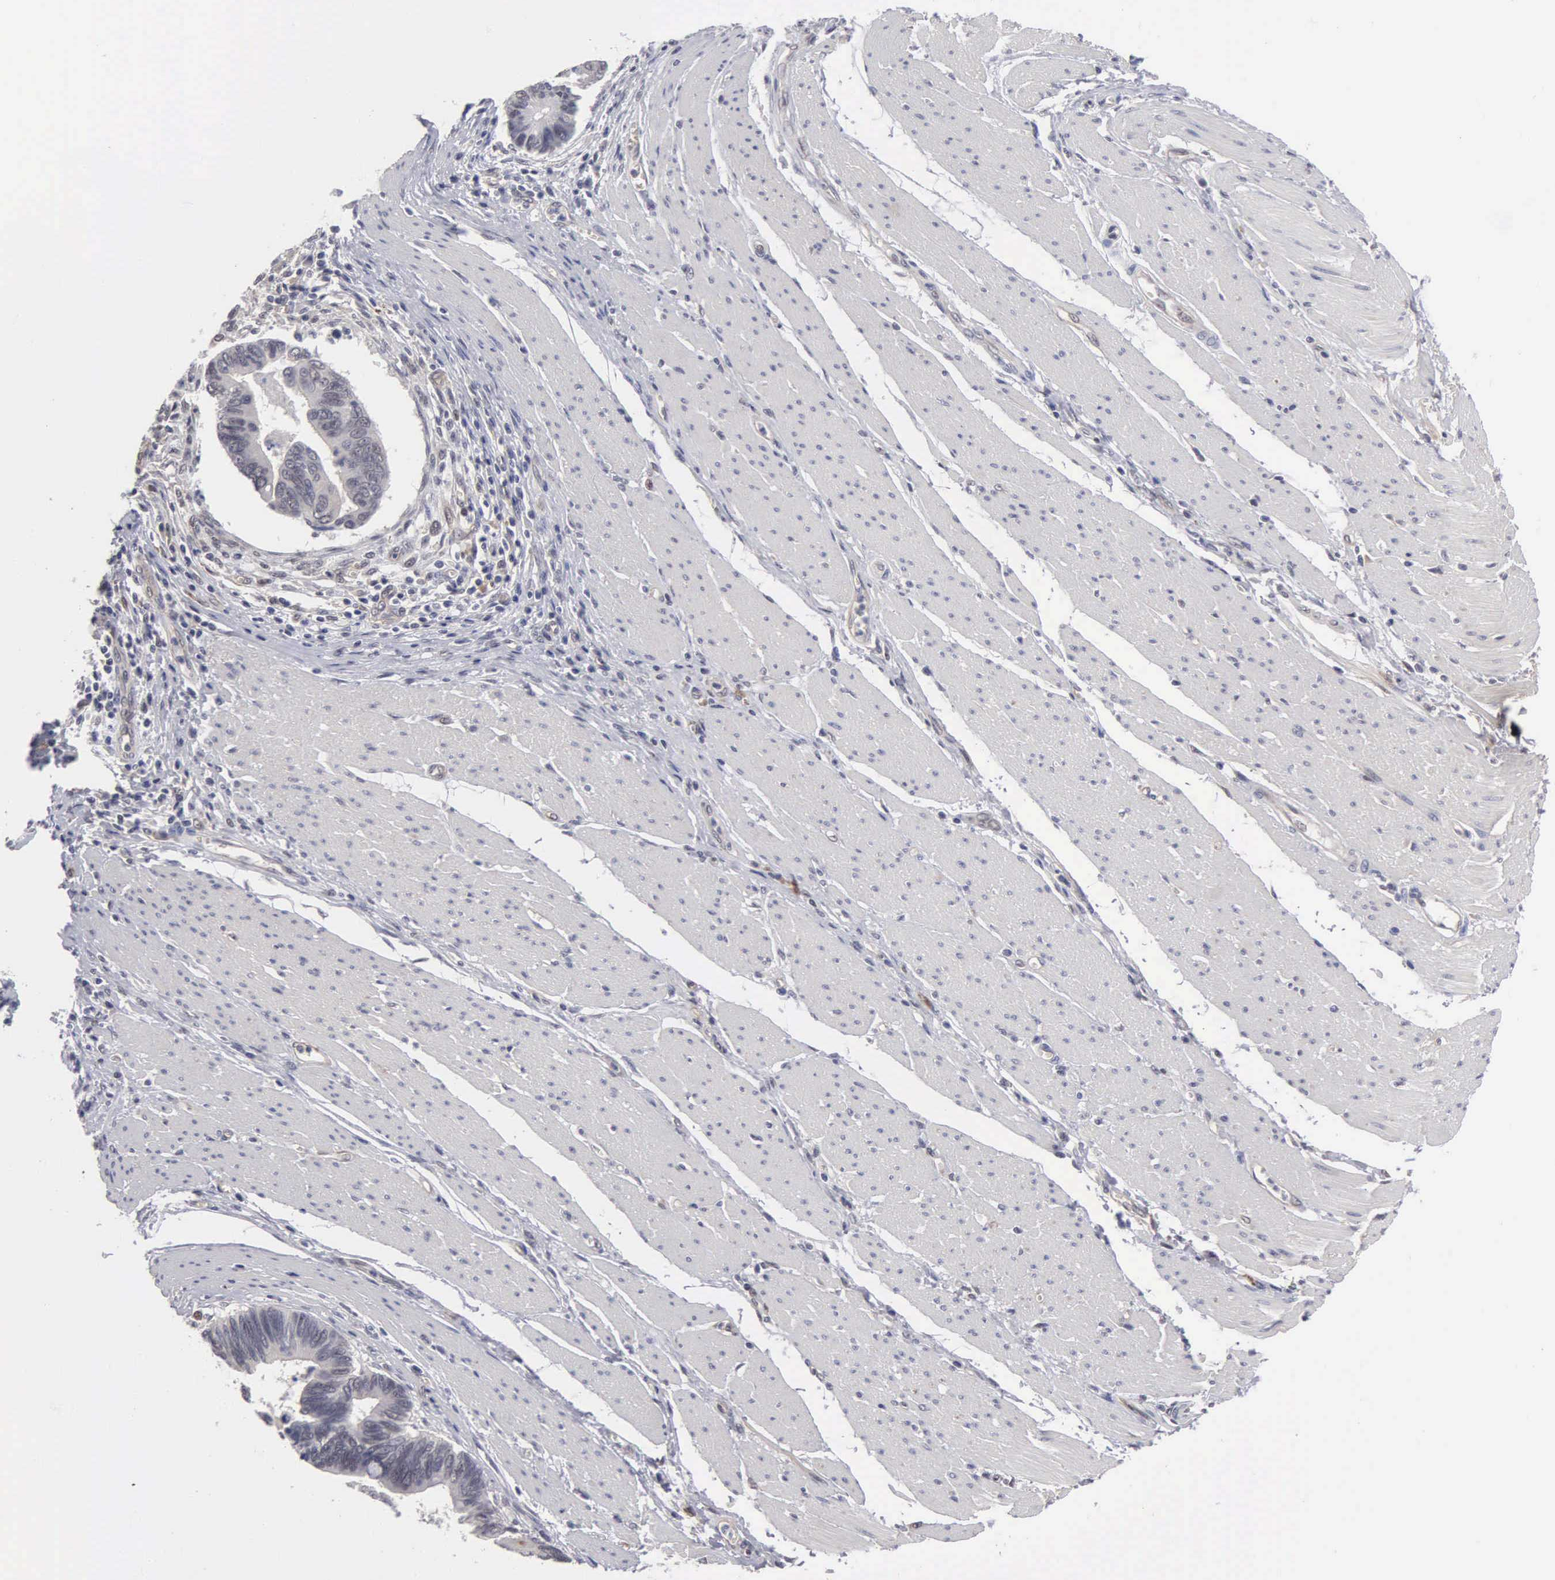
{"staining": {"intensity": "negative", "quantity": "none", "location": "none"}, "tissue": "pancreatic cancer", "cell_type": "Tumor cells", "image_type": "cancer", "snomed": [{"axis": "morphology", "description": "Adenocarcinoma, NOS"}, {"axis": "topography", "description": "Pancreas"}], "caption": "Protein analysis of pancreatic cancer (adenocarcinoma) displays no significant staining in tumor cells.", "gene": "ZBTB33", "patient": {"sex": "female", "age": 70}}